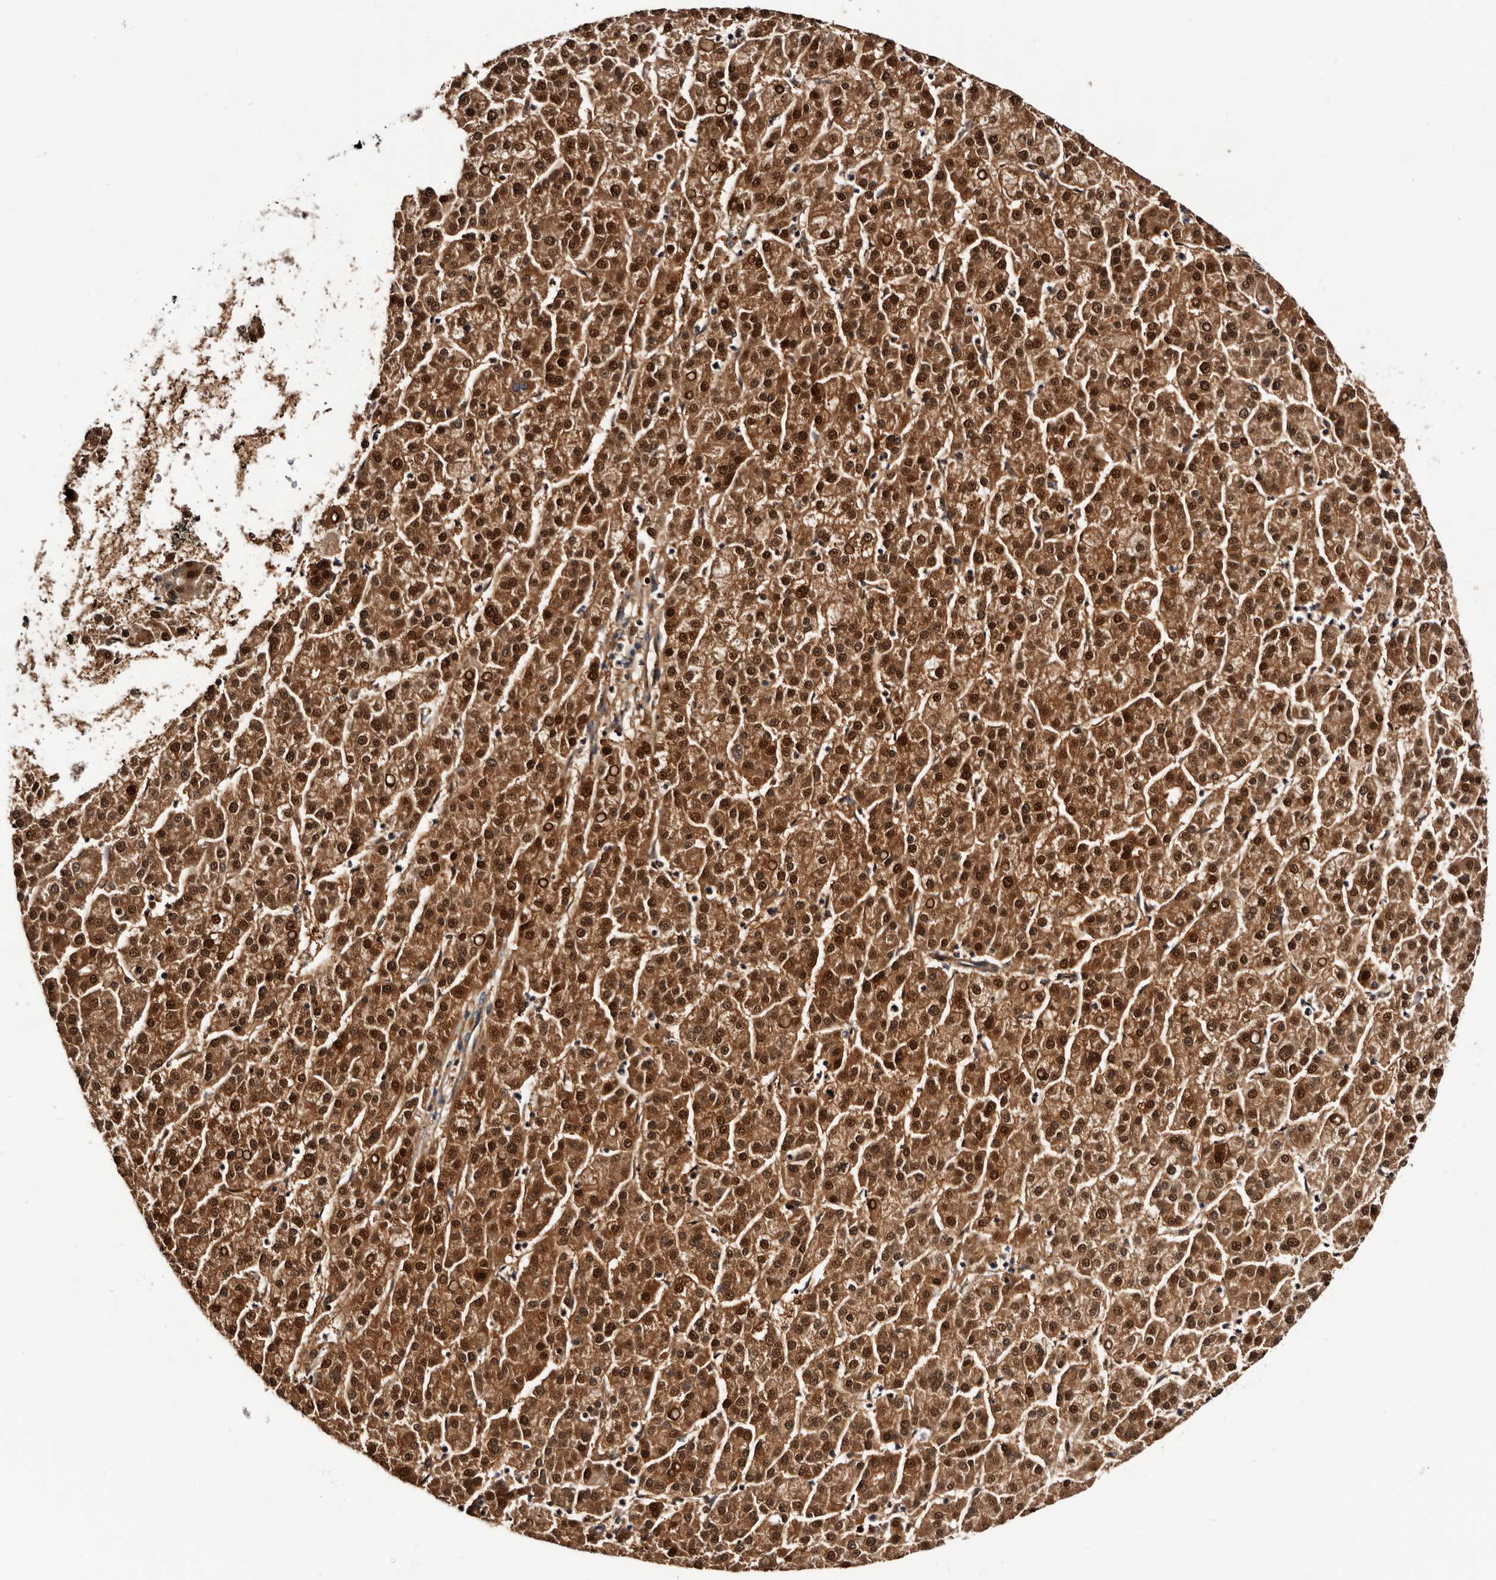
{"staining": {"intensity": "moderate", "quantity": ">75%", "location": "cytoplasmic/membranous,nuclear"}, "tissue": "liver cancer", "cell_type": "Tumor cells", "image_type": "cancer", "snomed": [{"axis": "morphology", "description": "Carcinoma, Hepatocellular, NOS"}, {"axis": "topography", "description": "Liver"}], "caption": "This histopathology image demonstrates IHC staining of human hepatocellular carcinoma (liver), with medium moderate cytoplasmic/membranous and nuclear expression in about >75% of tumor cells.", "gene": "TP53I3", "patient": {"sex": "female", "age": 58}}